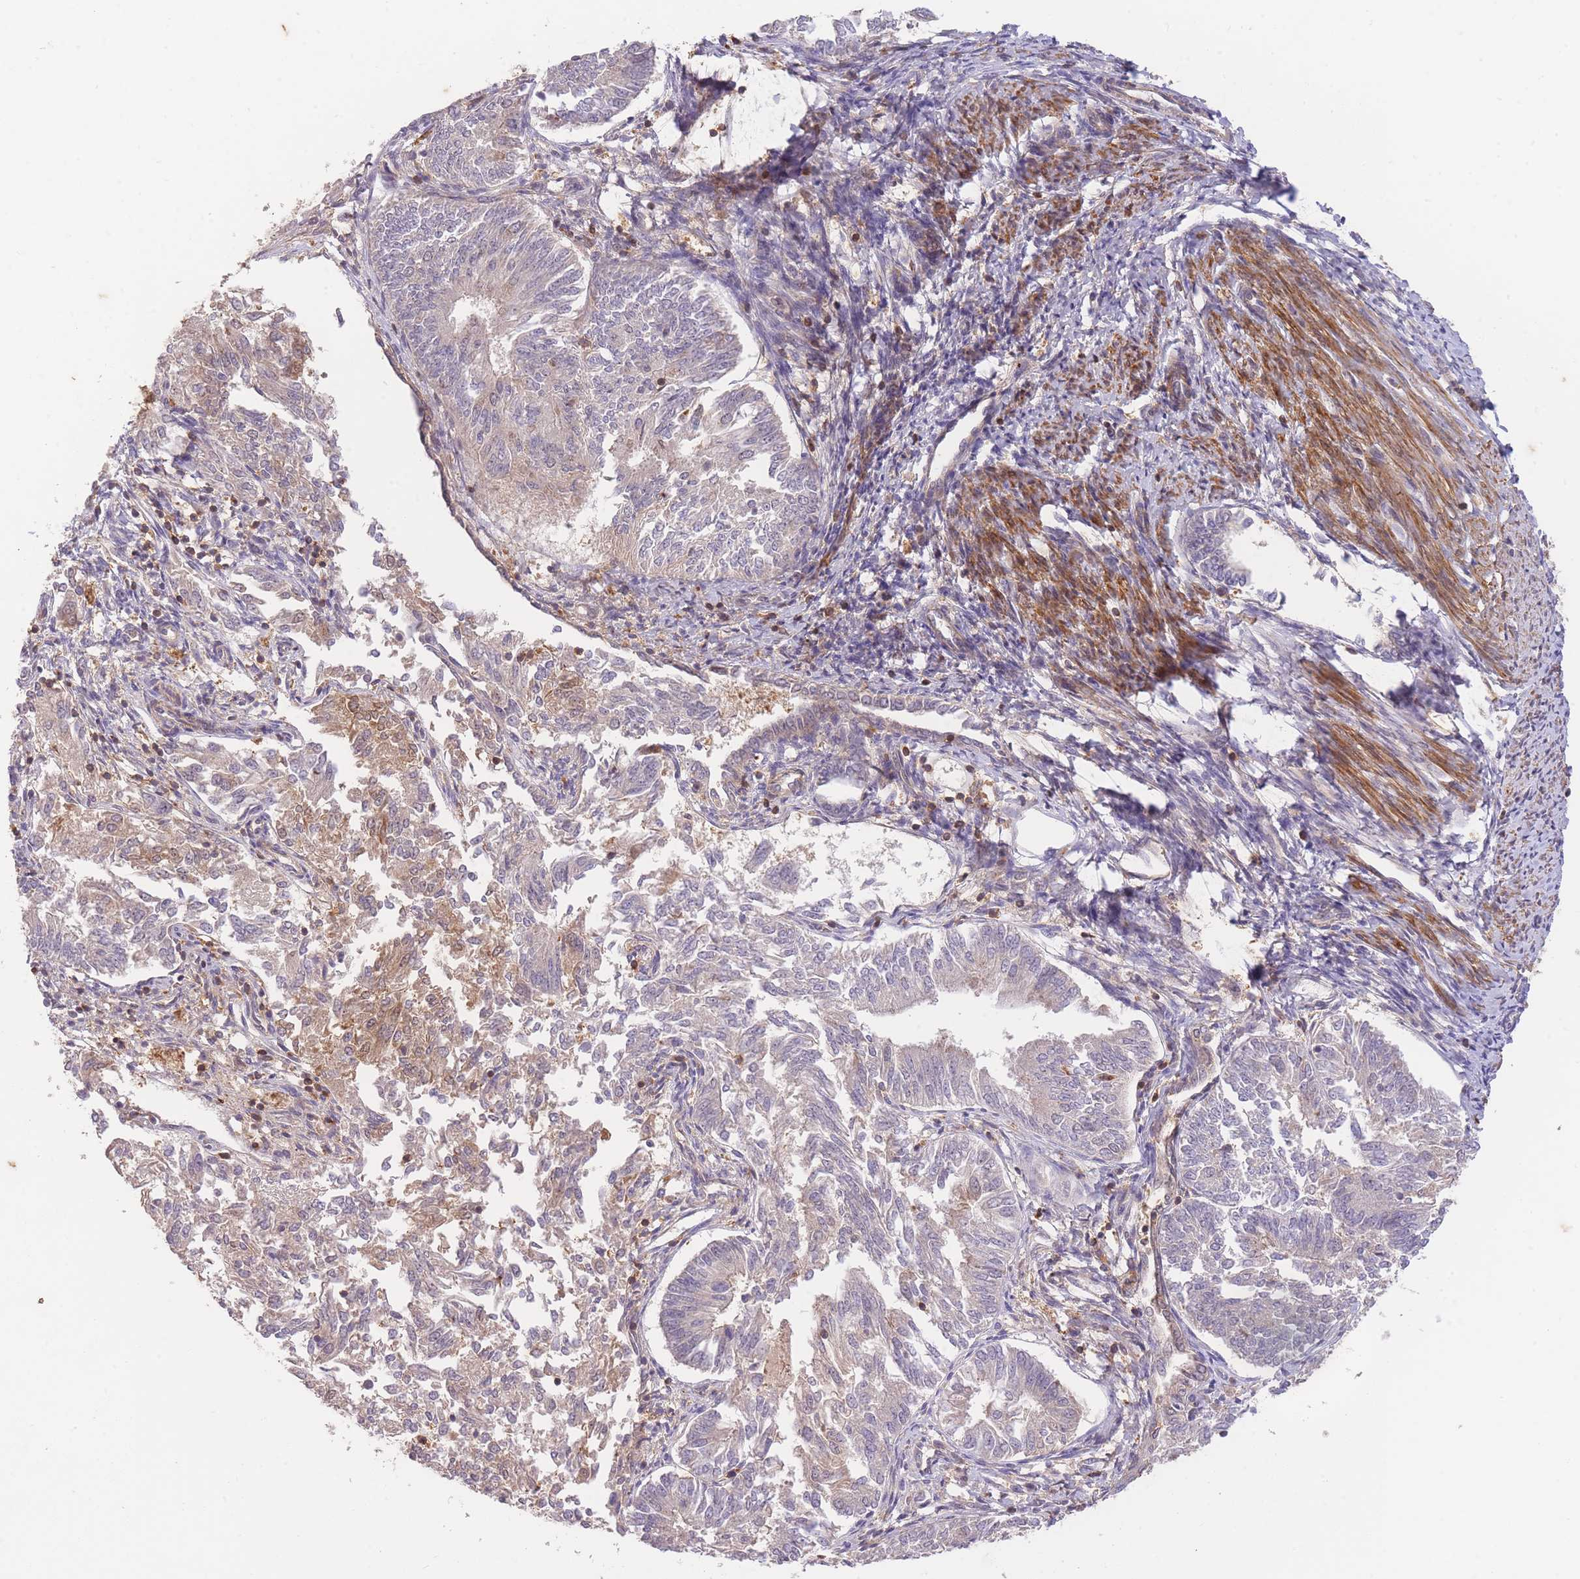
{"staining": {"intensity": "moderate", "quantity": "<25%", "location": "cytoplasmic/membranous"}, "tissue": "endometrial cancer", "cell_type": "Tumor cells", "image_type": "cancer", "snomed": [{"axis": "morphology", "description": "Adenocarcinoma, NOS"}, {"axis": "topography", "description": "Endometrium"}], "caption": "An image showing moderate cytoplasmic/membranous expression in about <25% of tumor cells in endometrial cancer, as visualized by brown immunohistochemical staining.", "gene": "ST8SIA4", "patient": {"sex": "female", "age": 58}}